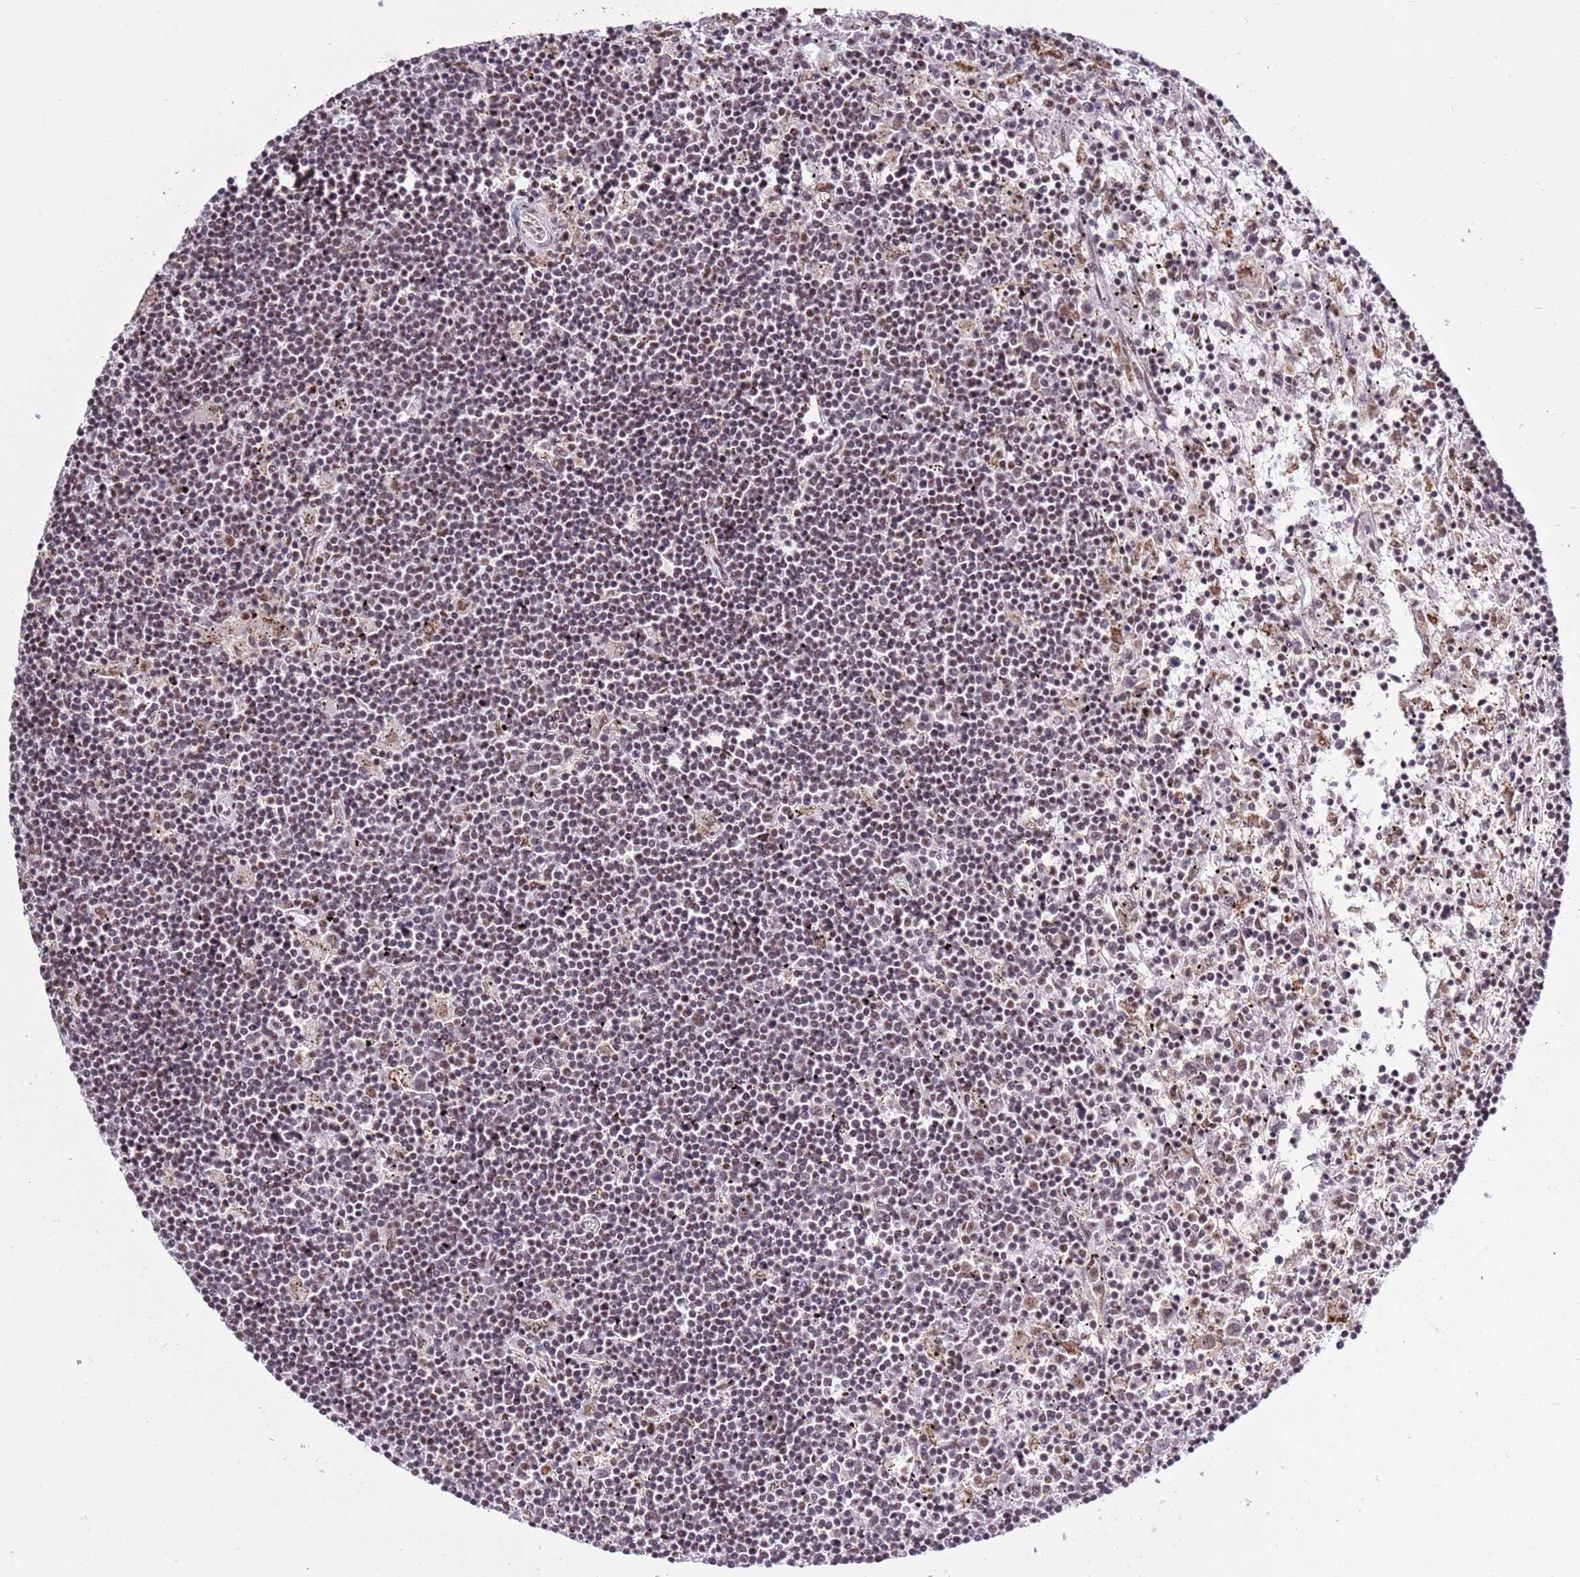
{"staining": {"intensity": "negative", "quantity": "none", "location": "none"}, "tissue": "lymphoma", "cell_type": "Tumor cells", "image_type": "cancer", "snomed": [{"axis": "morphology", "description": "Malignant lymphoma, non-Hodgkin's type, Low grade"}, {"axis": "topography", "description": "Spleen"}], "caption": "Immunohistochemistry (IHC) of malignant lymphoma, non-Hodgkin's type (low-grade) shows no staining in tumor cells. Brightfield microscopy of IHC stained with DAB (3,3'-diaminobenzidine) (brown) and hematoxylin (blue), captured at high magnification.", "gene": "AKAP8L", "patient": {"sex": "male", "age": 76}}